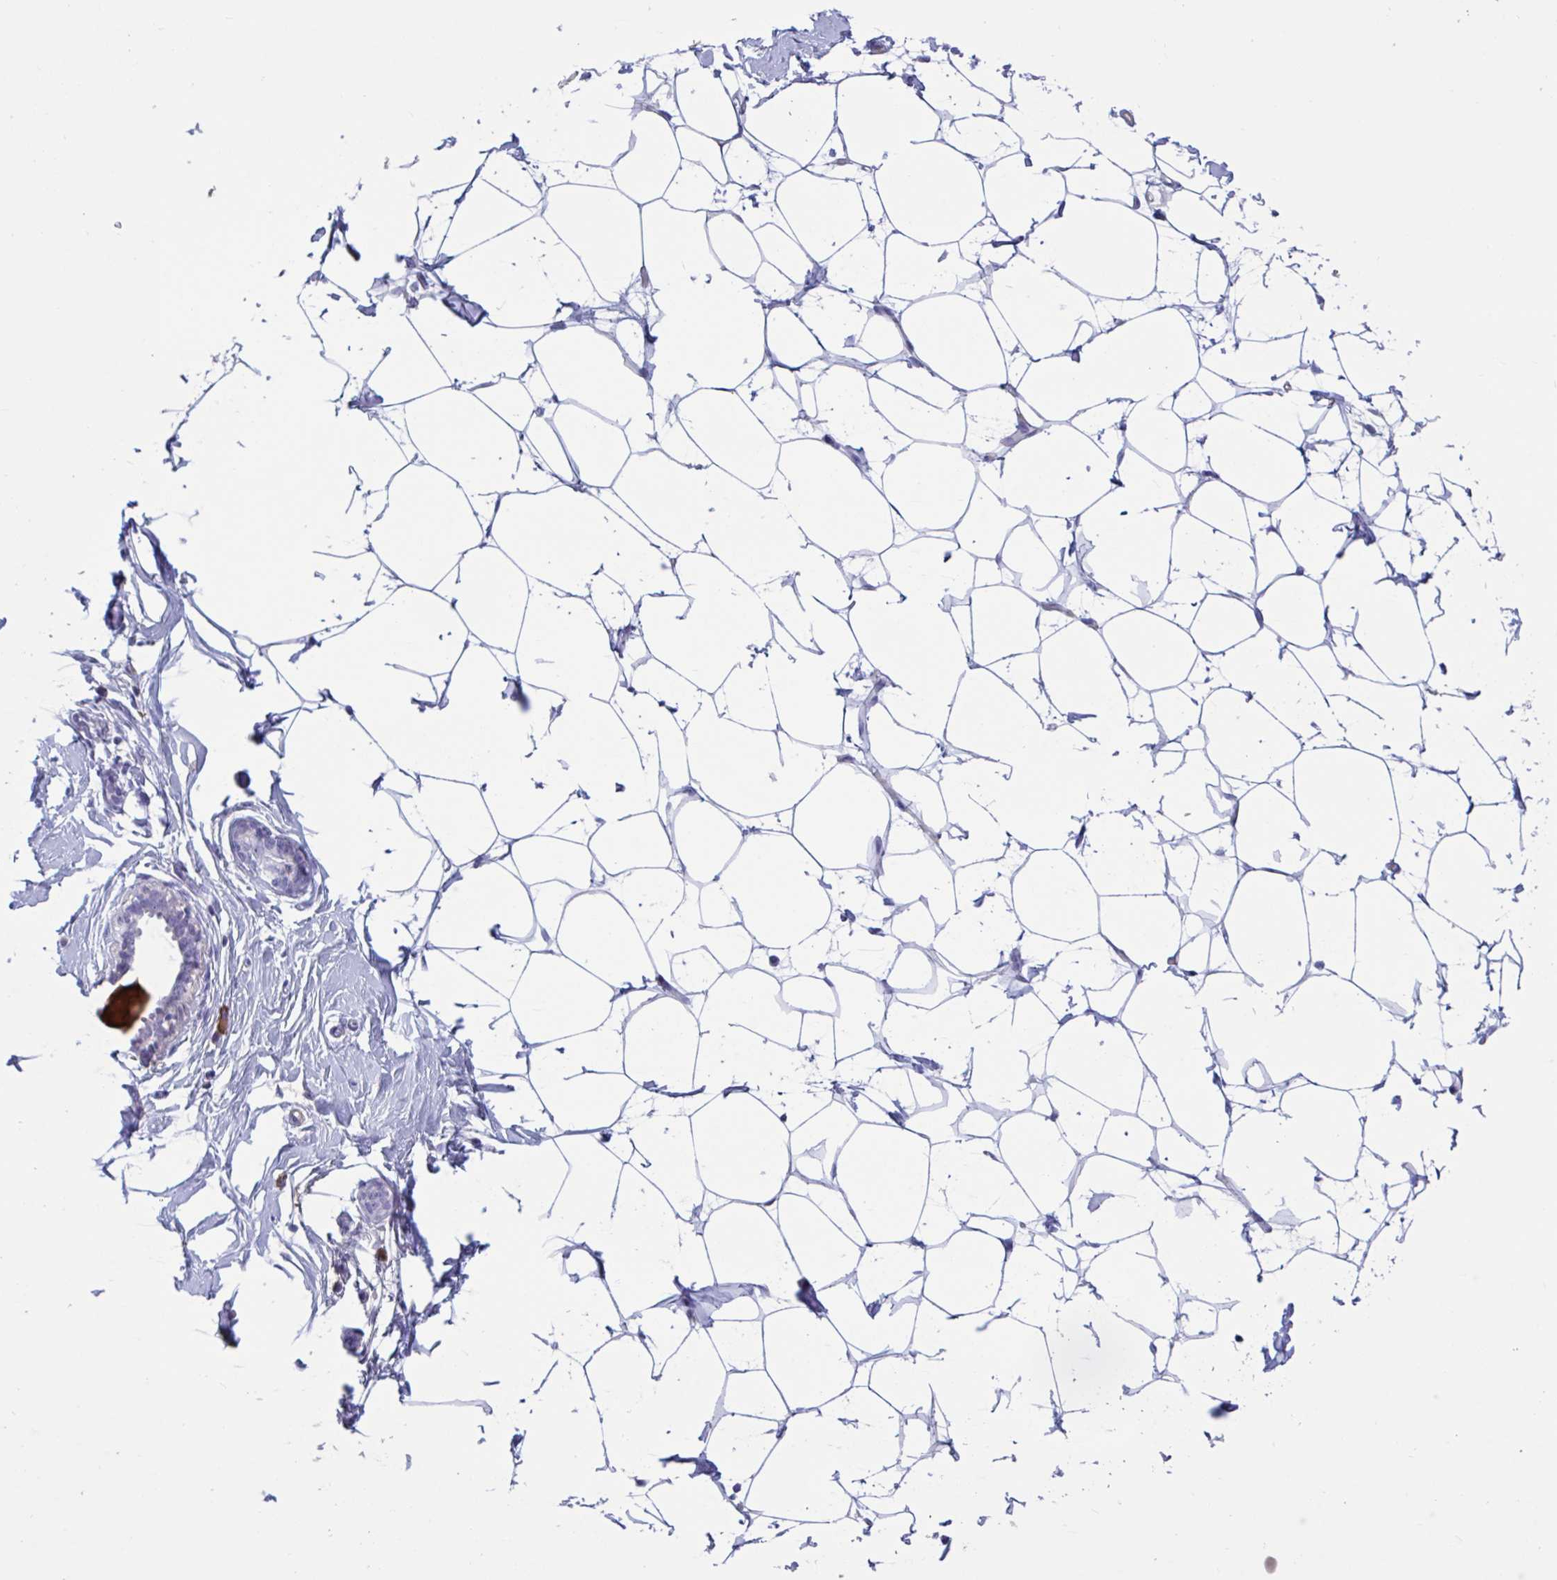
{"staining": {"intensity": "negative", "quantity": "none", "location": "none"}, "tissue": "breast", "cell_type": "Adipocytes", "image_type": "normal", "snomed": [{"axis": "morphology", "description": "Normal tissue, NOS"}, {"axis": "topography", "description": "Breast"}], "caption": "This is an IHC histopathology image of normal human breast. There is no staining in adipocytes.", "gene": "MS4A14", "patient": {"sex": "female", "age": 27}}